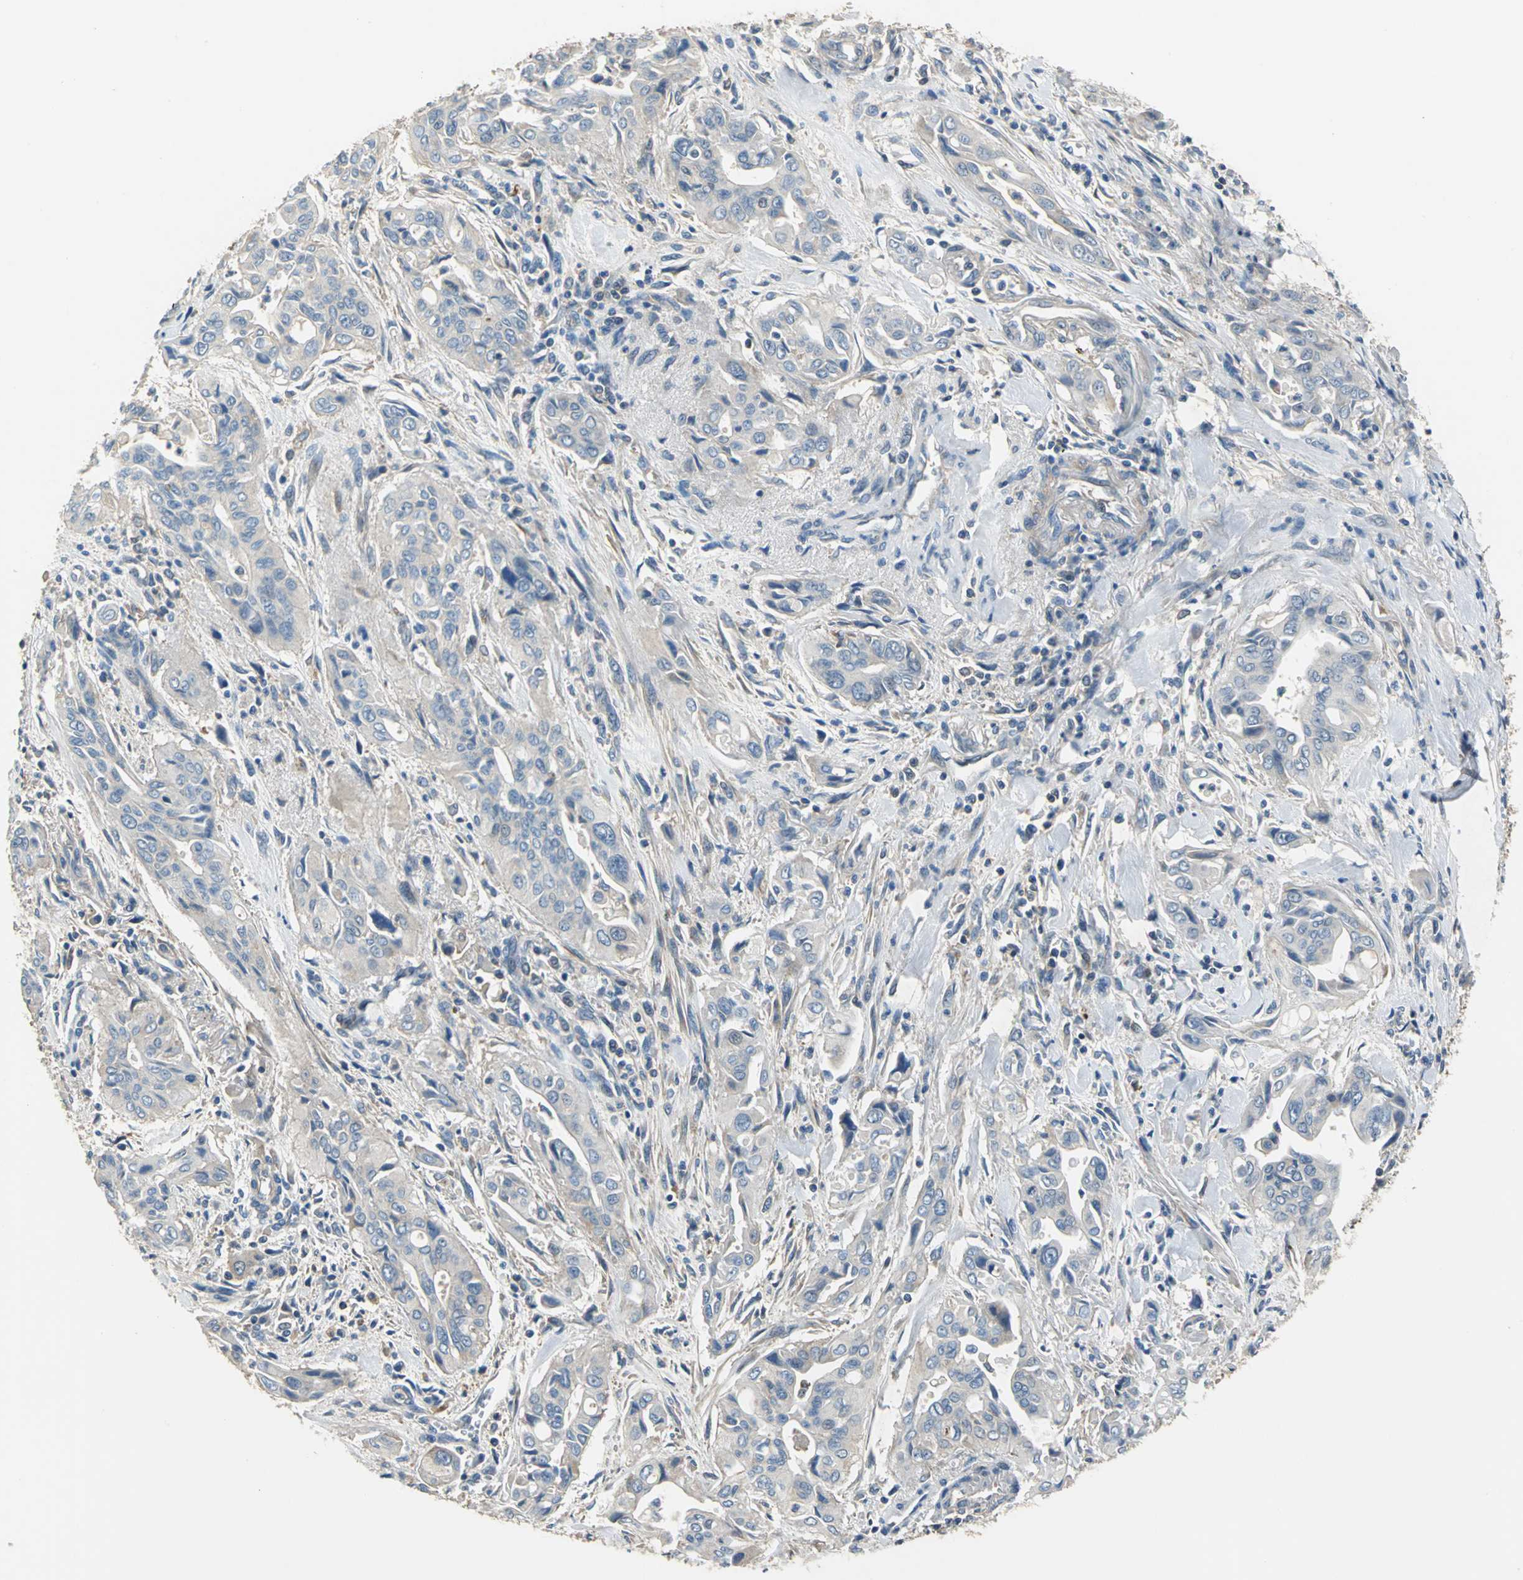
{"staining": {"intensity": "weak", "quantity": "25%-75%", "location": "cytoplasmic/membranous"}, "tissue": "pancreatic cancer", "cell_type": "Tumor cells", "image_type": "cancer", "snomed": [{"axis": "morphology", "description": "Adenocarcinoma, NOS"}, {"axis": "topography", "description": "Pancreas"}], "caption": "Approximately 25%-75% of tumor cells in human pancreatic cancer (adenocarcinoma) display weak cytoplasmic/membranous protein expression as visualized by brown immunohistochemical staining.", "gene": "DDX3Y", "patient": {"sex": "male", "age": 77}}